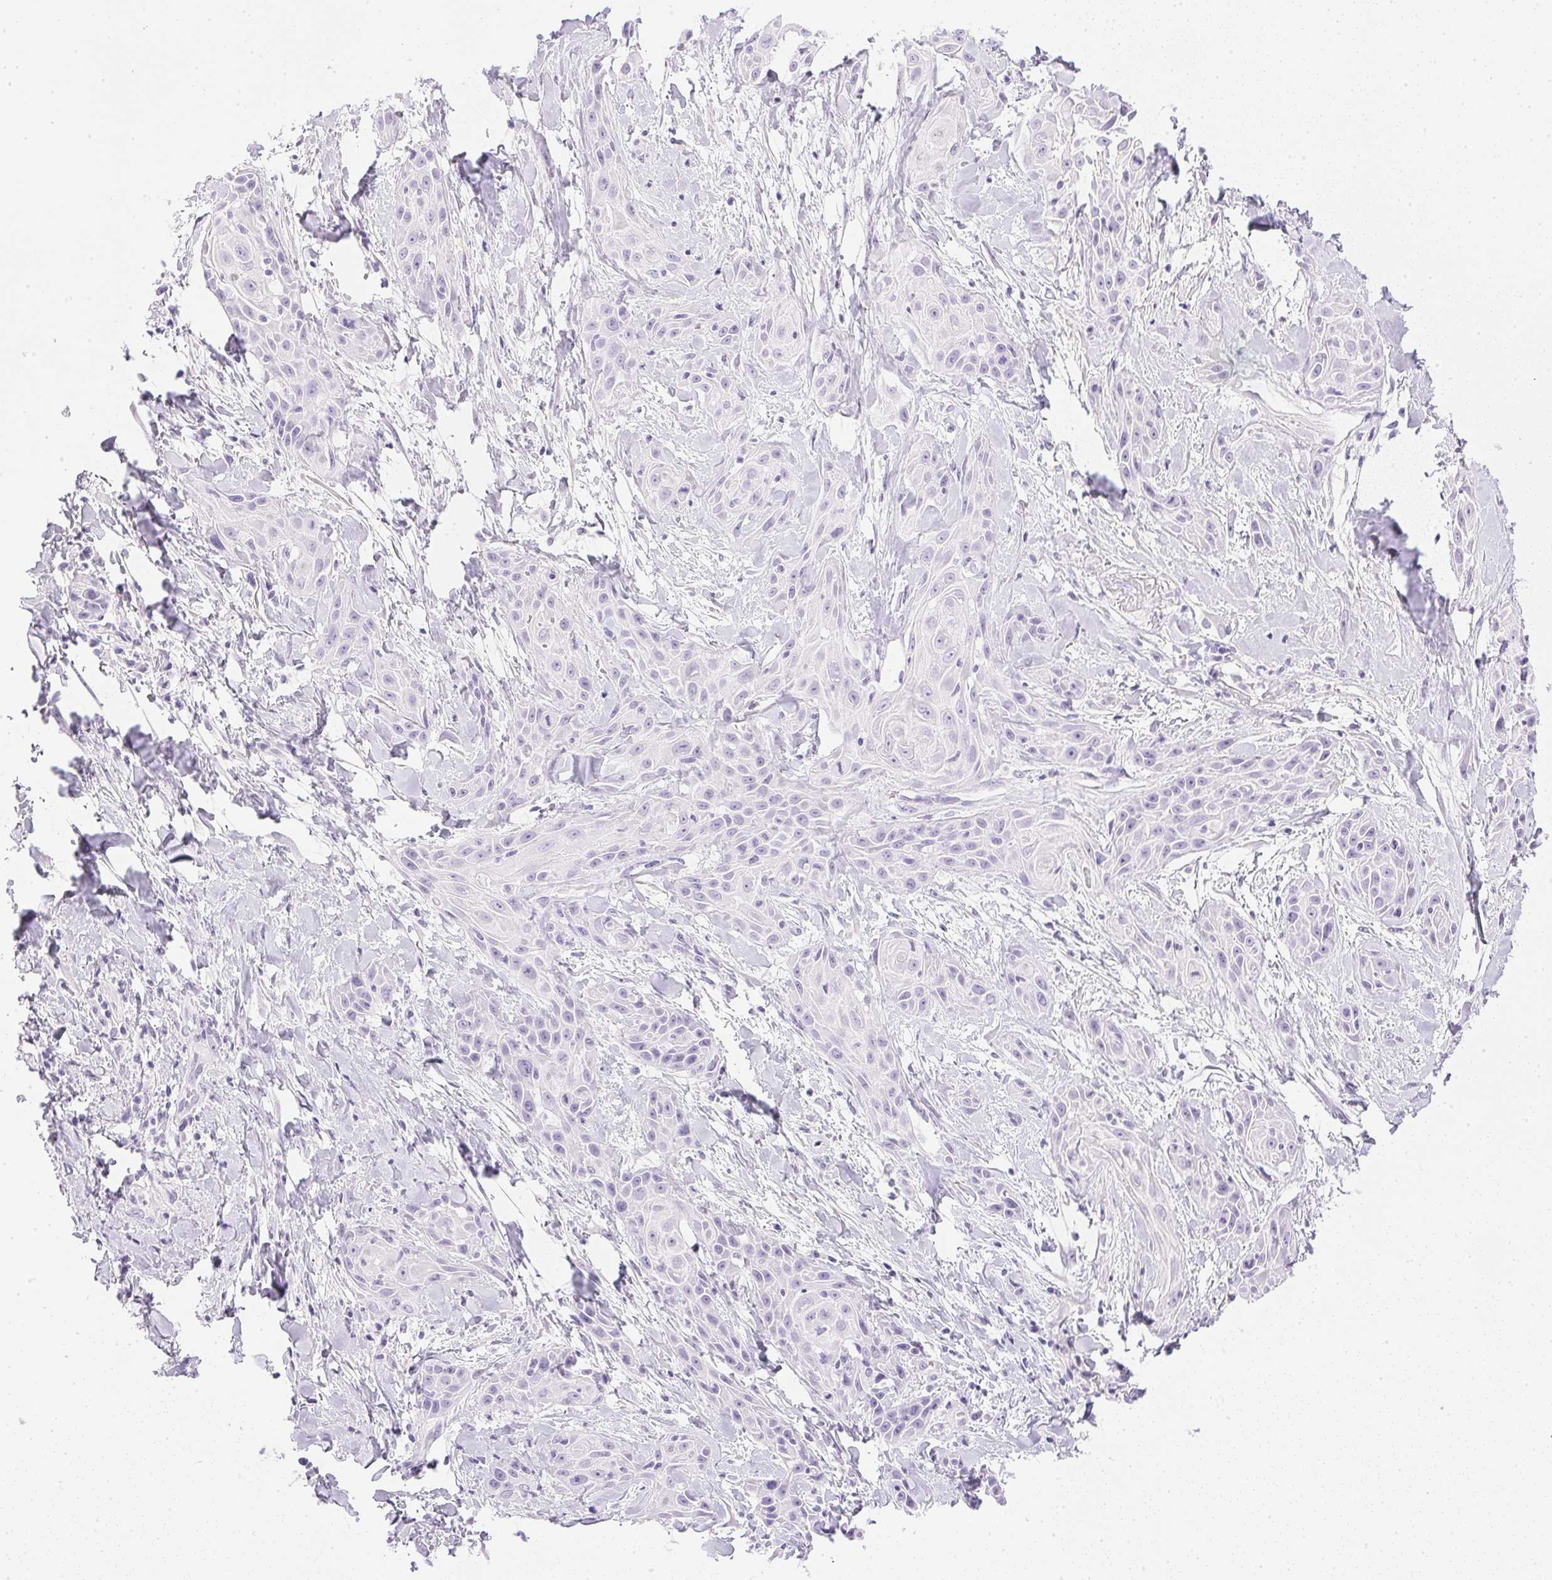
{"staining": {"intensity": "negative", "quantity": "none", "location": "none"}, "tissue": "skin cancer", "cell_type": "Tumor cells", "image_type": "cancer", "snomed": [{"axis": "morphology", "description": "Squamous cell carcinoma, NOS"}, {"axis": "topography", "description": "Skin"}, {"axis": "topography", "description": "Anal"}], "caption": "Tumor cells are negative for protein expression in human skin squamous cell carcinoma.", "gene": "CPB1", "patient": {"sex": "male", "age": 64}}